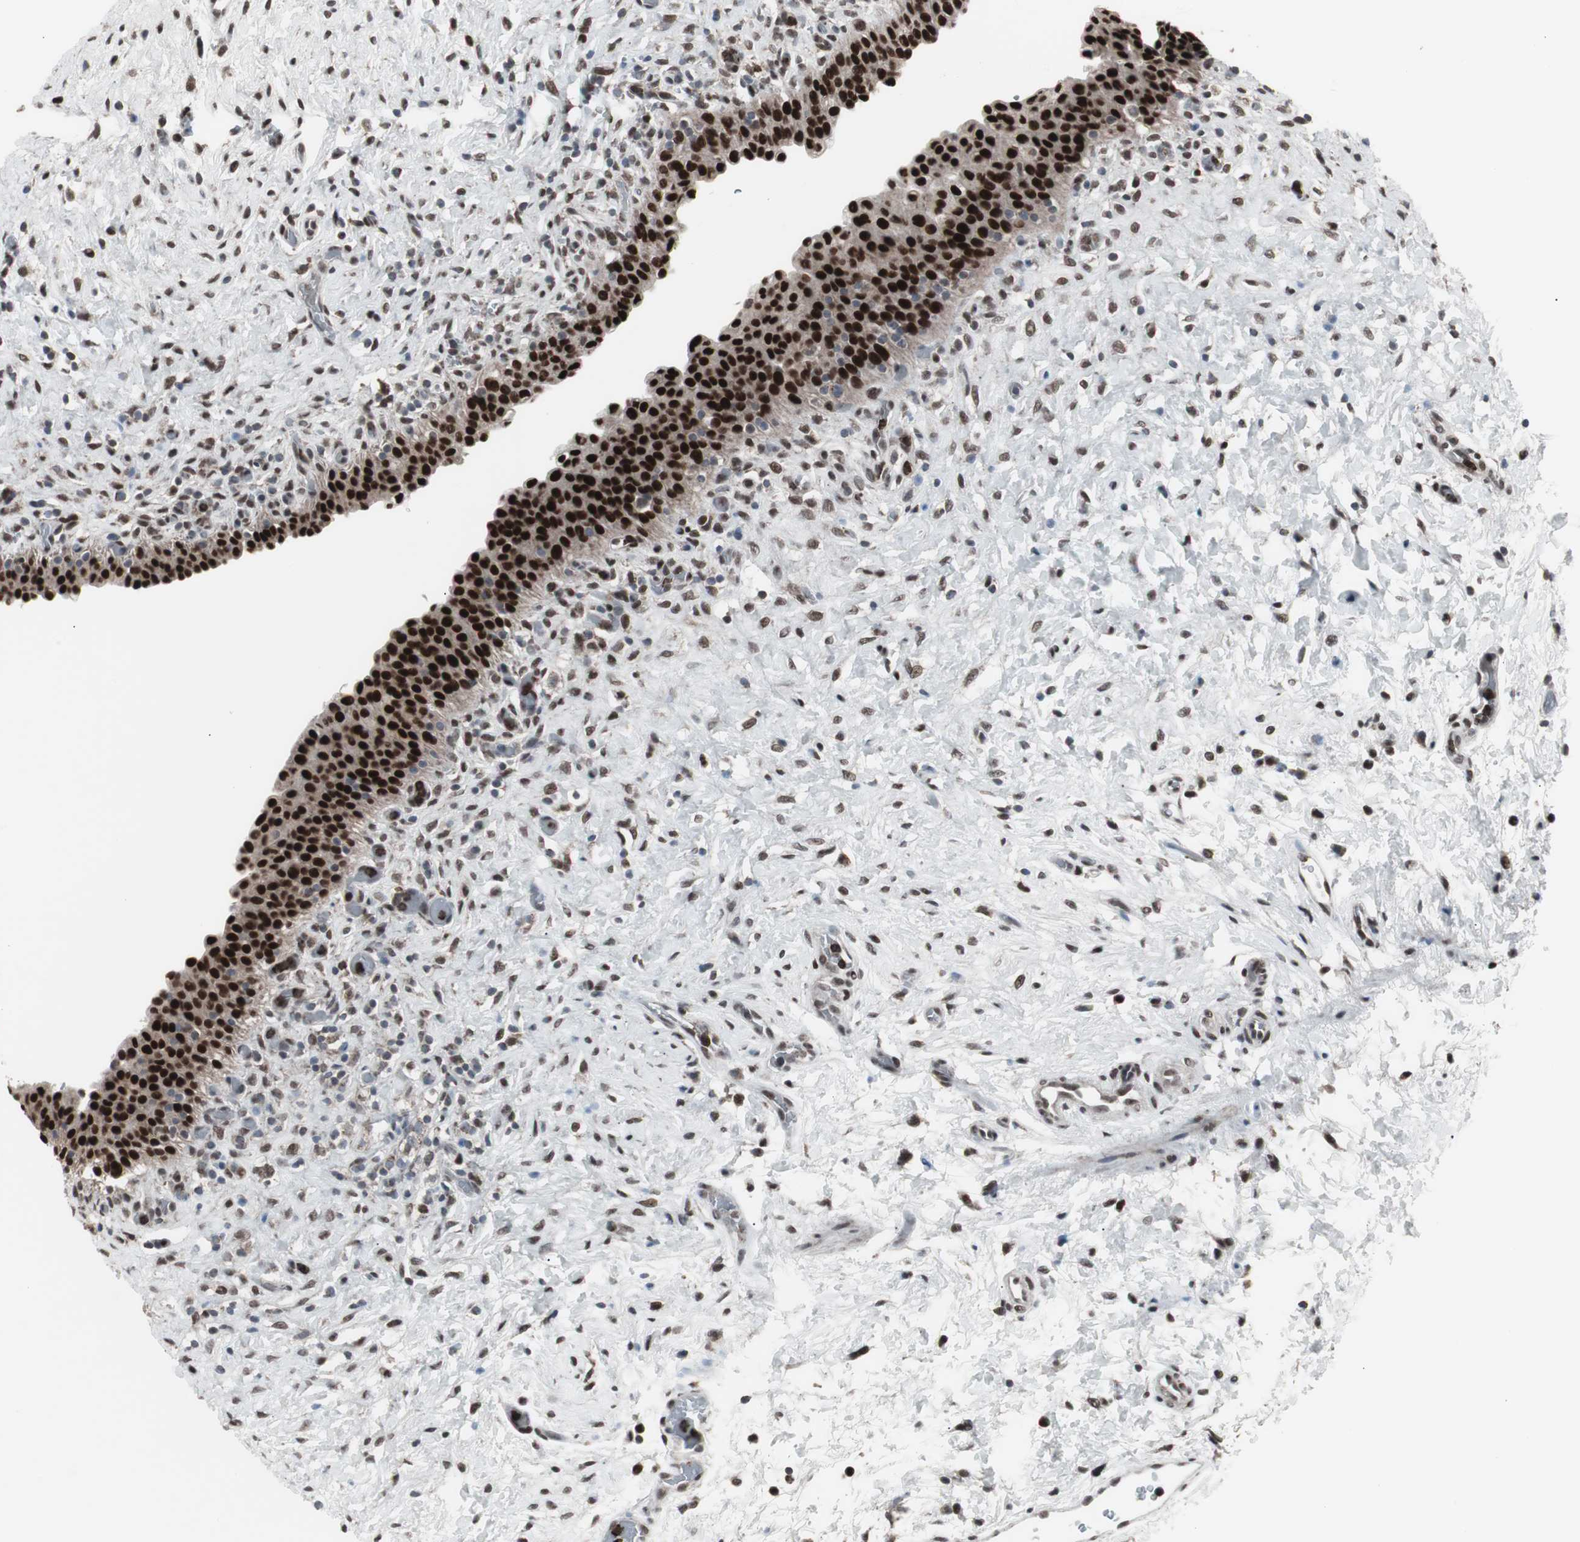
{"staining": {"intensity": "strong", "quantity": ">75%", "location": "nuclear"}, "tissue": "urinary bladder", "cell_type": "Urothelial cells", "image_type": "normal", "snomed": [{"axis": "morphology", "description": "Normal tissue, NOS"}, {"axis": "topography", "description": "Urinary bladder"}], "caption": "A high amount of strong nuclear expression is identified in approximately >75% of urothelial cells in normal urinary bladder.", "gene": "RXRA", "patient": {"sex": "male", "age": 51}}